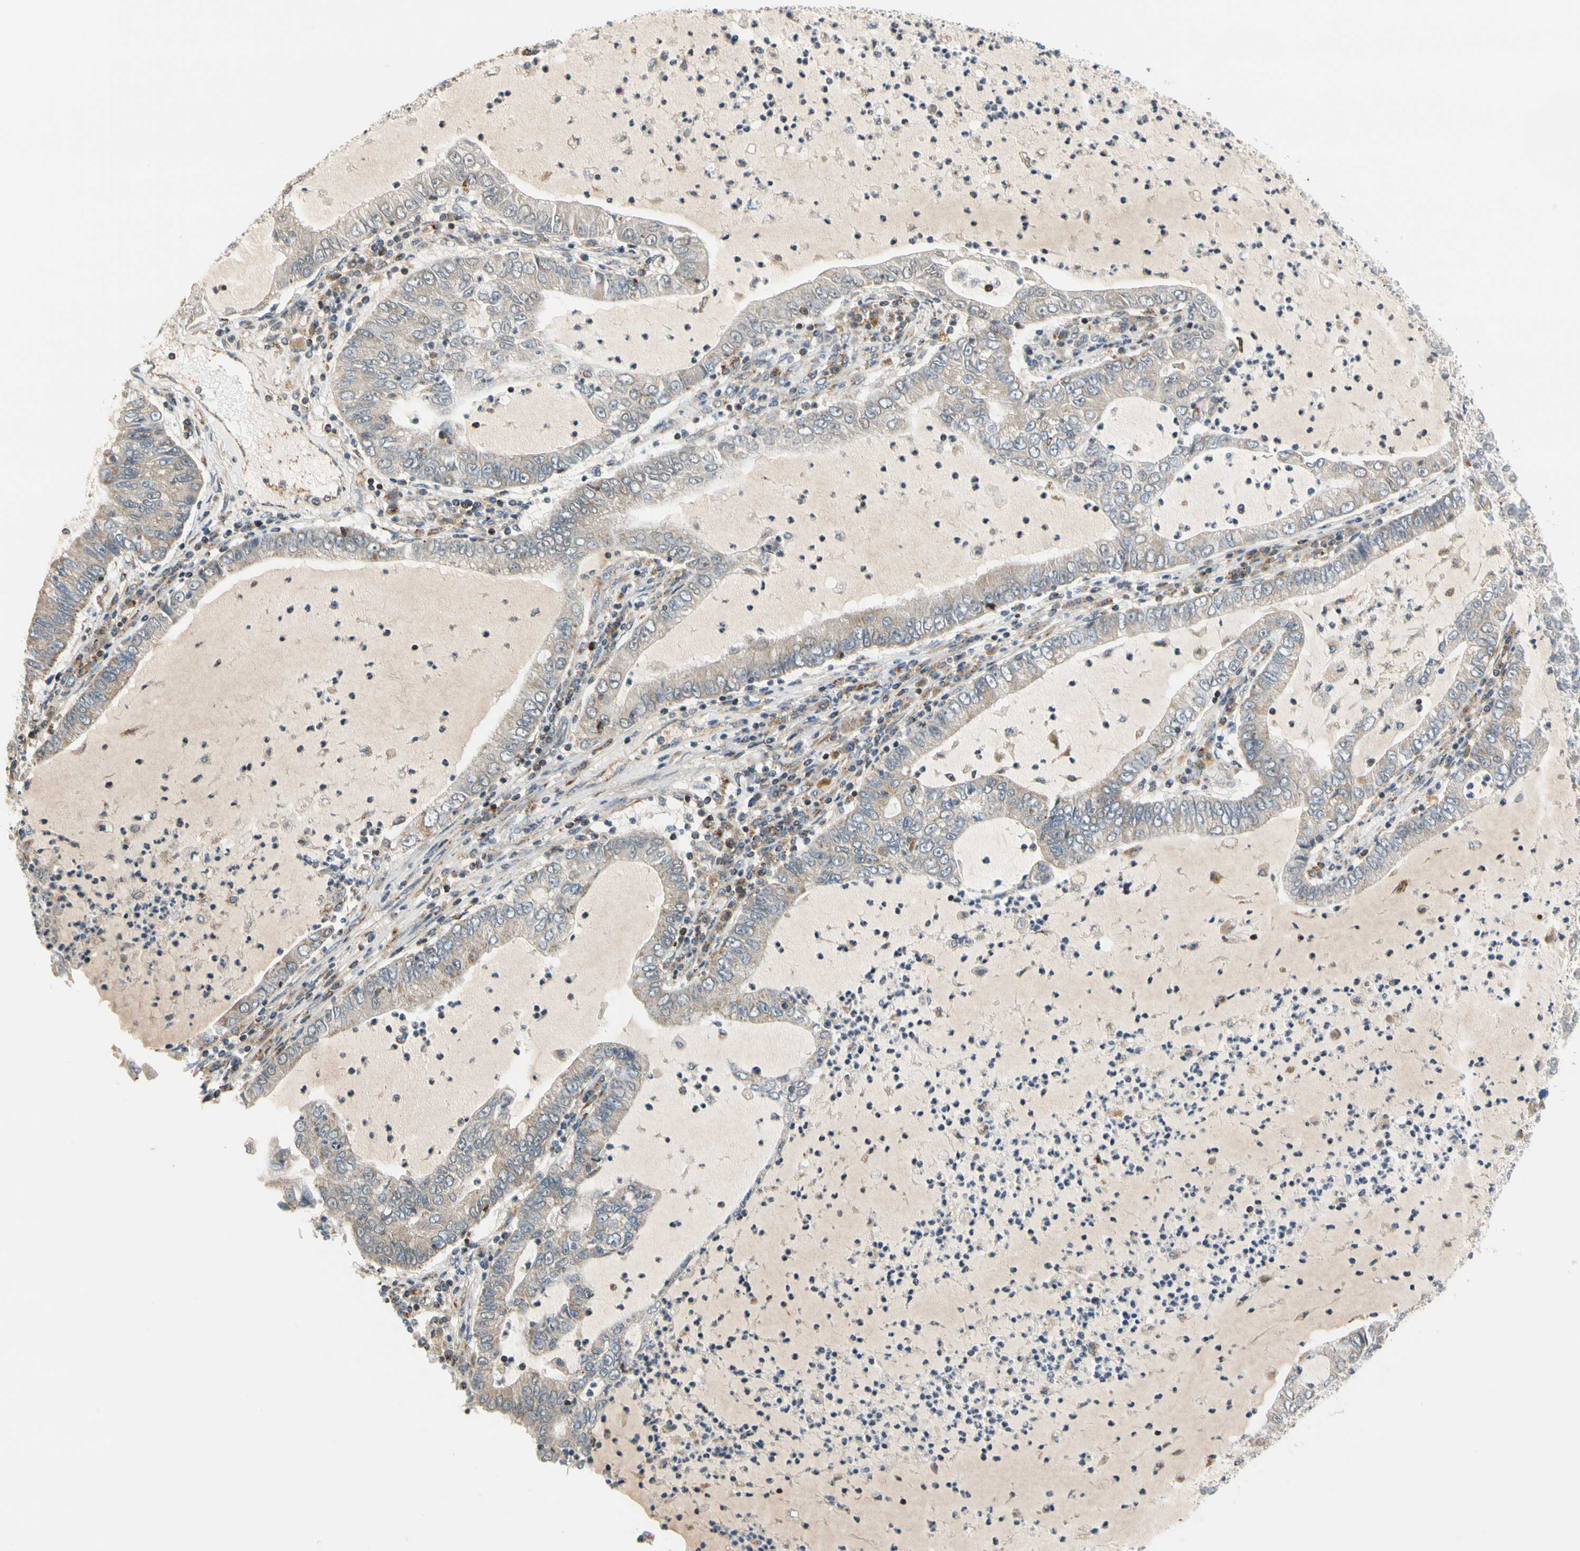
{"staining": {"intensity": "weak", "quantity": "<25%", "location": "cytoplasmic/membranous"}, "tissue": "lung cancer", "cell_type": "Tumor cells", "image_type": "cancer", "snomed": [{"axis": "morphology", "description": "Adenocarcinoma, NOS"}, {"axis": "topography", "description": "Lung"}], "caption": "Tumor cells are negative for protein expression in human lung cancer.", "gene": "SFXN3", "patient": {"sex": "female", "age": 51}}